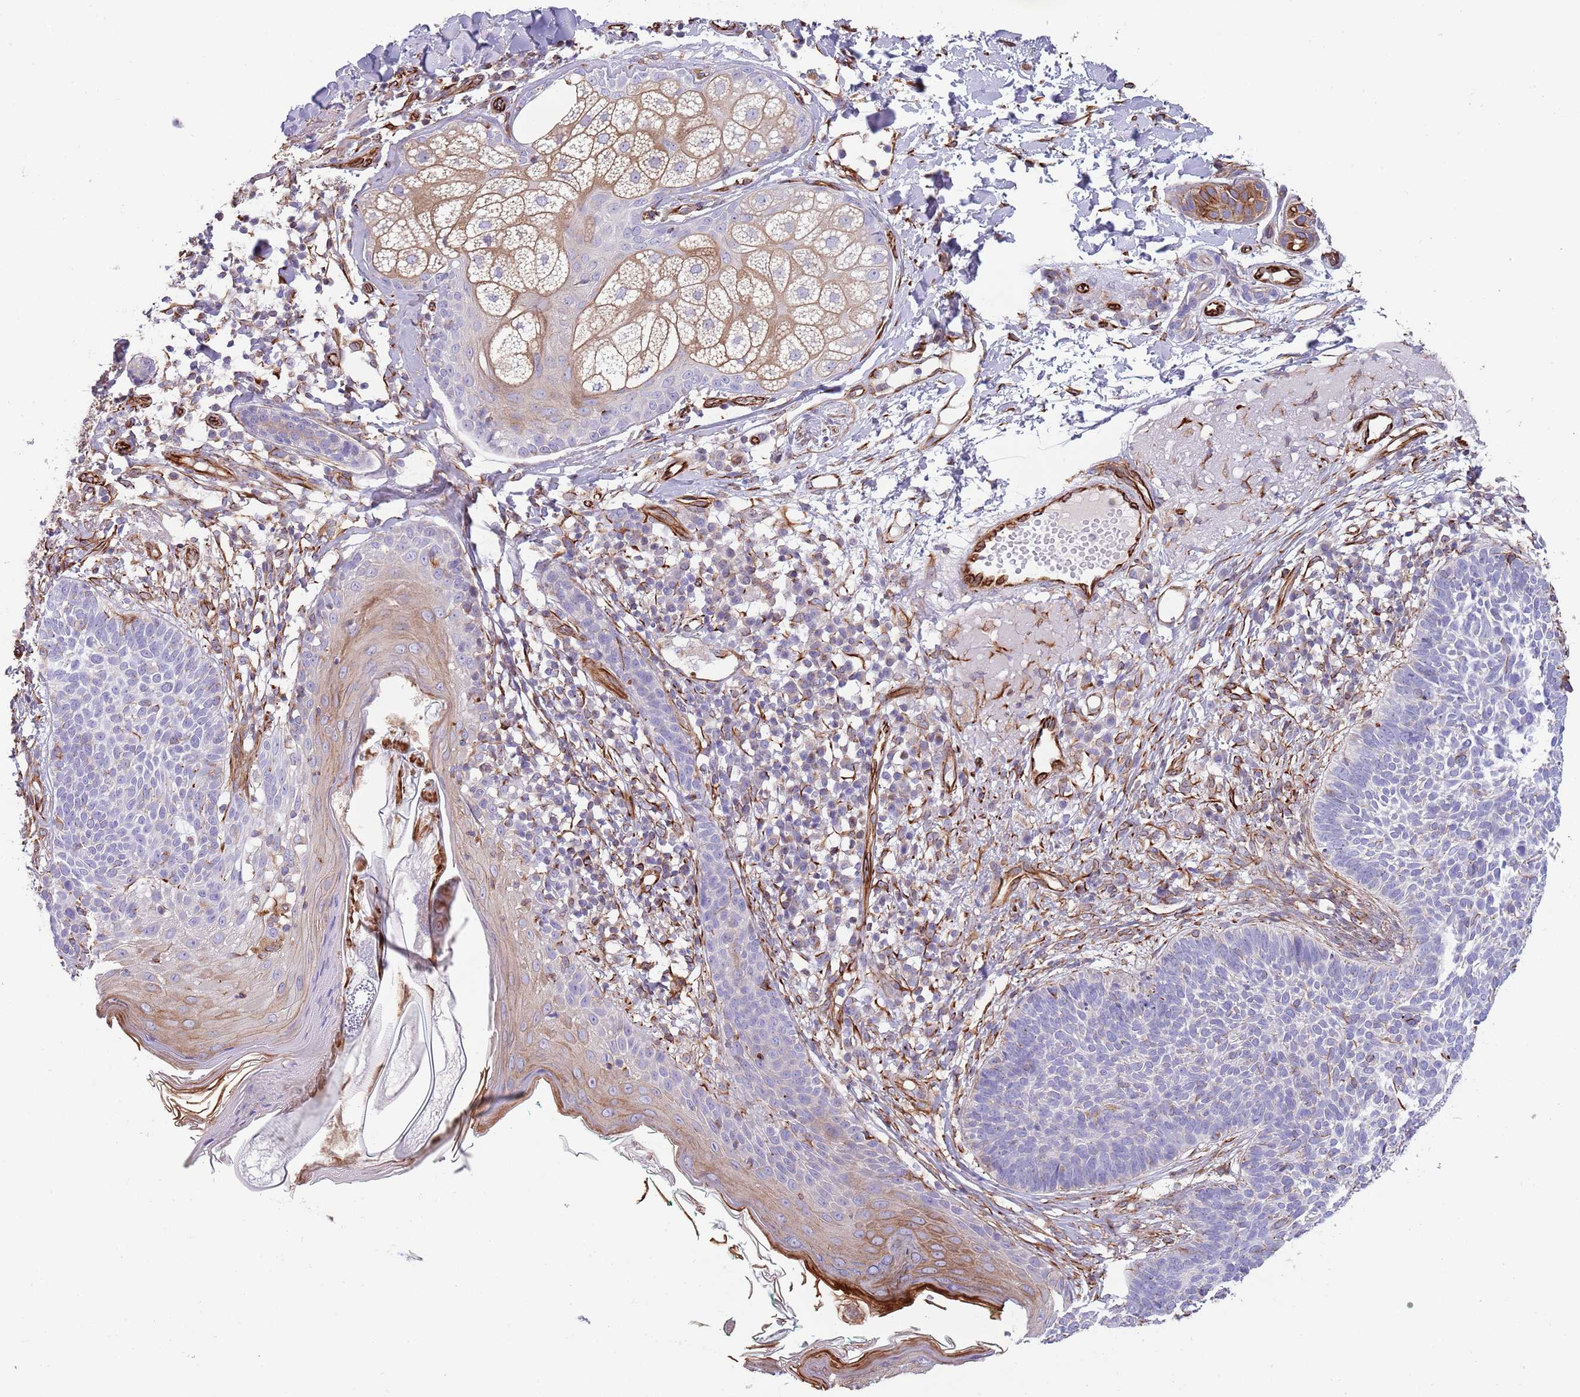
{"staining": {"intensity": "negative", "quantity": "none", "location": "none"}, "tissue": "skin cancer", "cell_type": "Tumor cells", "image_type": "cancer", "snomed": [{"axis": "morphology", "description": "Basal cell carcinoma"}, {"axis": "topography", "description": "Skin"}], "caption": "Histopathology image shows no significant protein staining in tumor cells of skin cancer (basal cell carcinoma). Nuclei are stained in blue.", "gene": "MOGAT1", "patient": {"sex": "male", "age": 72}}